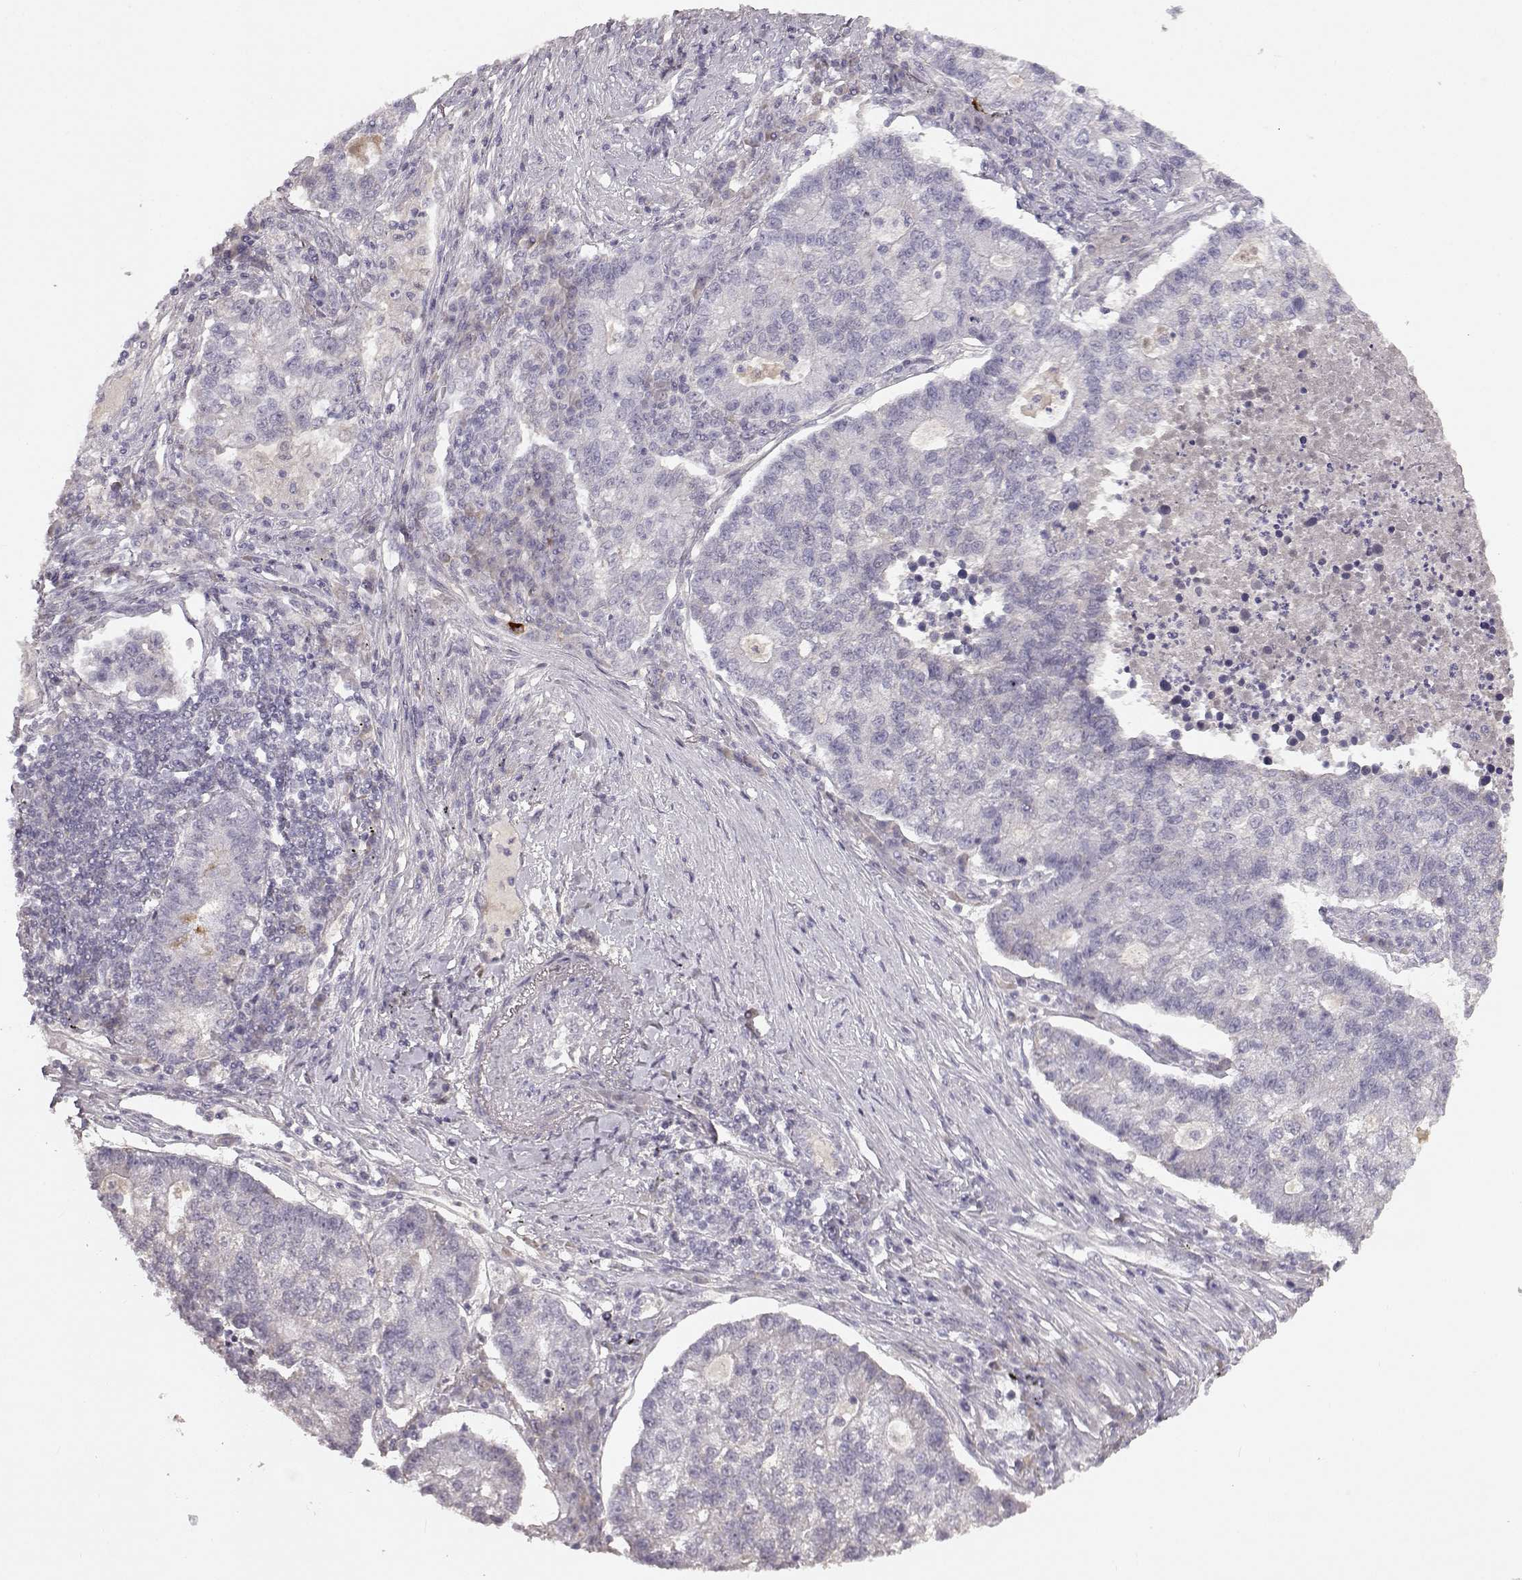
{"staining": {"intensity": "negative", "quantity": "none", "location": "none"}, "tissue": "lung cancer", "cell_type": "Tumor cells", "image_type": "cancer", "snomed": [{"axis": "morphology", "description": "Adenocarcinoma, NOS"}, {"axis": "topography", "description": "Lung"}], "caption": "IHC image of neoplastic tissue: human lung cancer stained with DAB (3,3'-diaminobenzidine) displays no significant protein staining in tumor cells.", "gene": "SPAG17", "patient": {"sex": "male", "age": 57}}